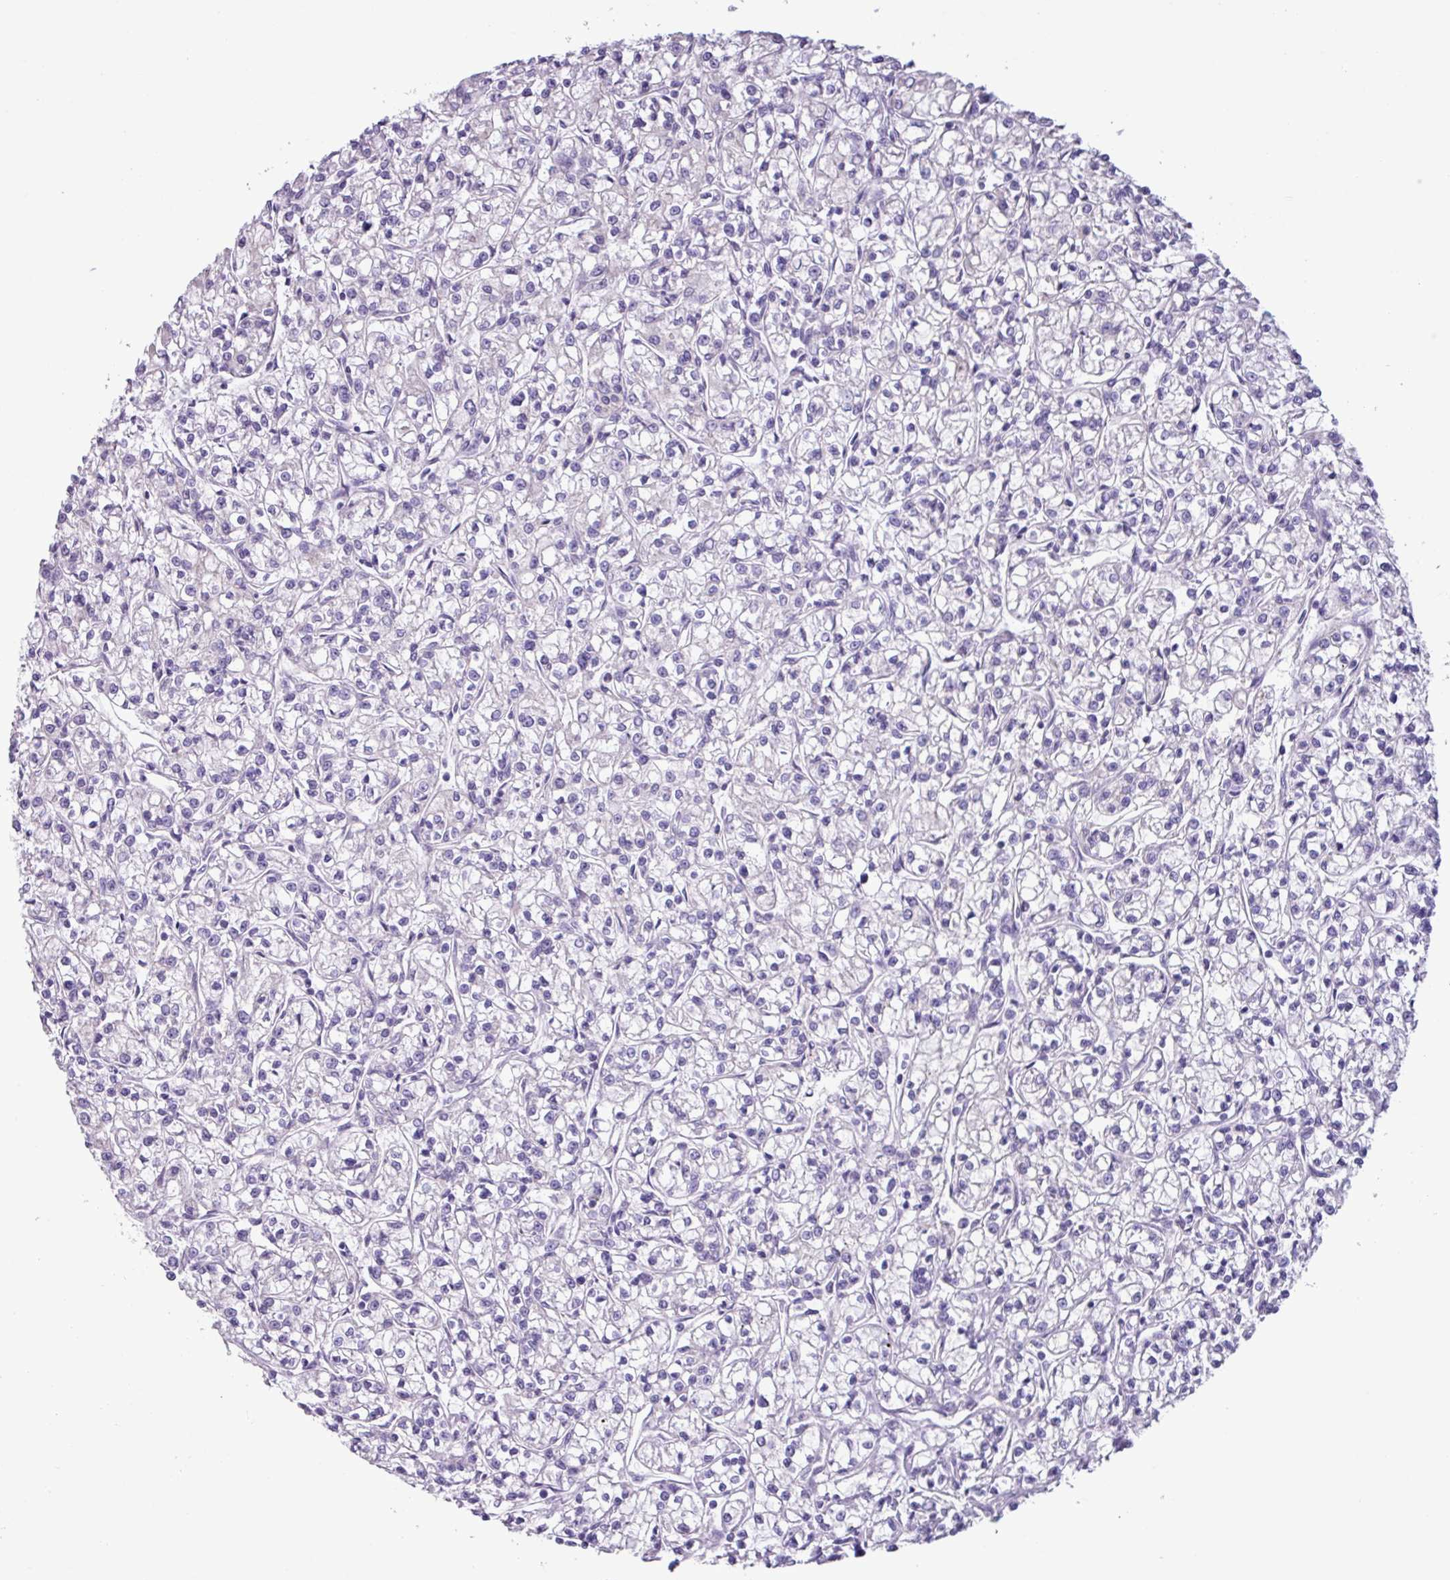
{"staining": {"intensity": "negative", "quantity": "none", "location": "none"}, "tissue": "renal cancer", "cell_type": "Tumor cells", "image_type": "cancer", "snomed": [{"axis": "morphology", "description": "Adenocarcinoma, NOS"}, {"axis": "topography", "description": "Kidney"}], "caption": "Tumor cells are negative for protein expression in human renal cancer (adenocarcinoma).", "gene": "CYSTM1", "patient": {"sex": "female", "age": 59}}